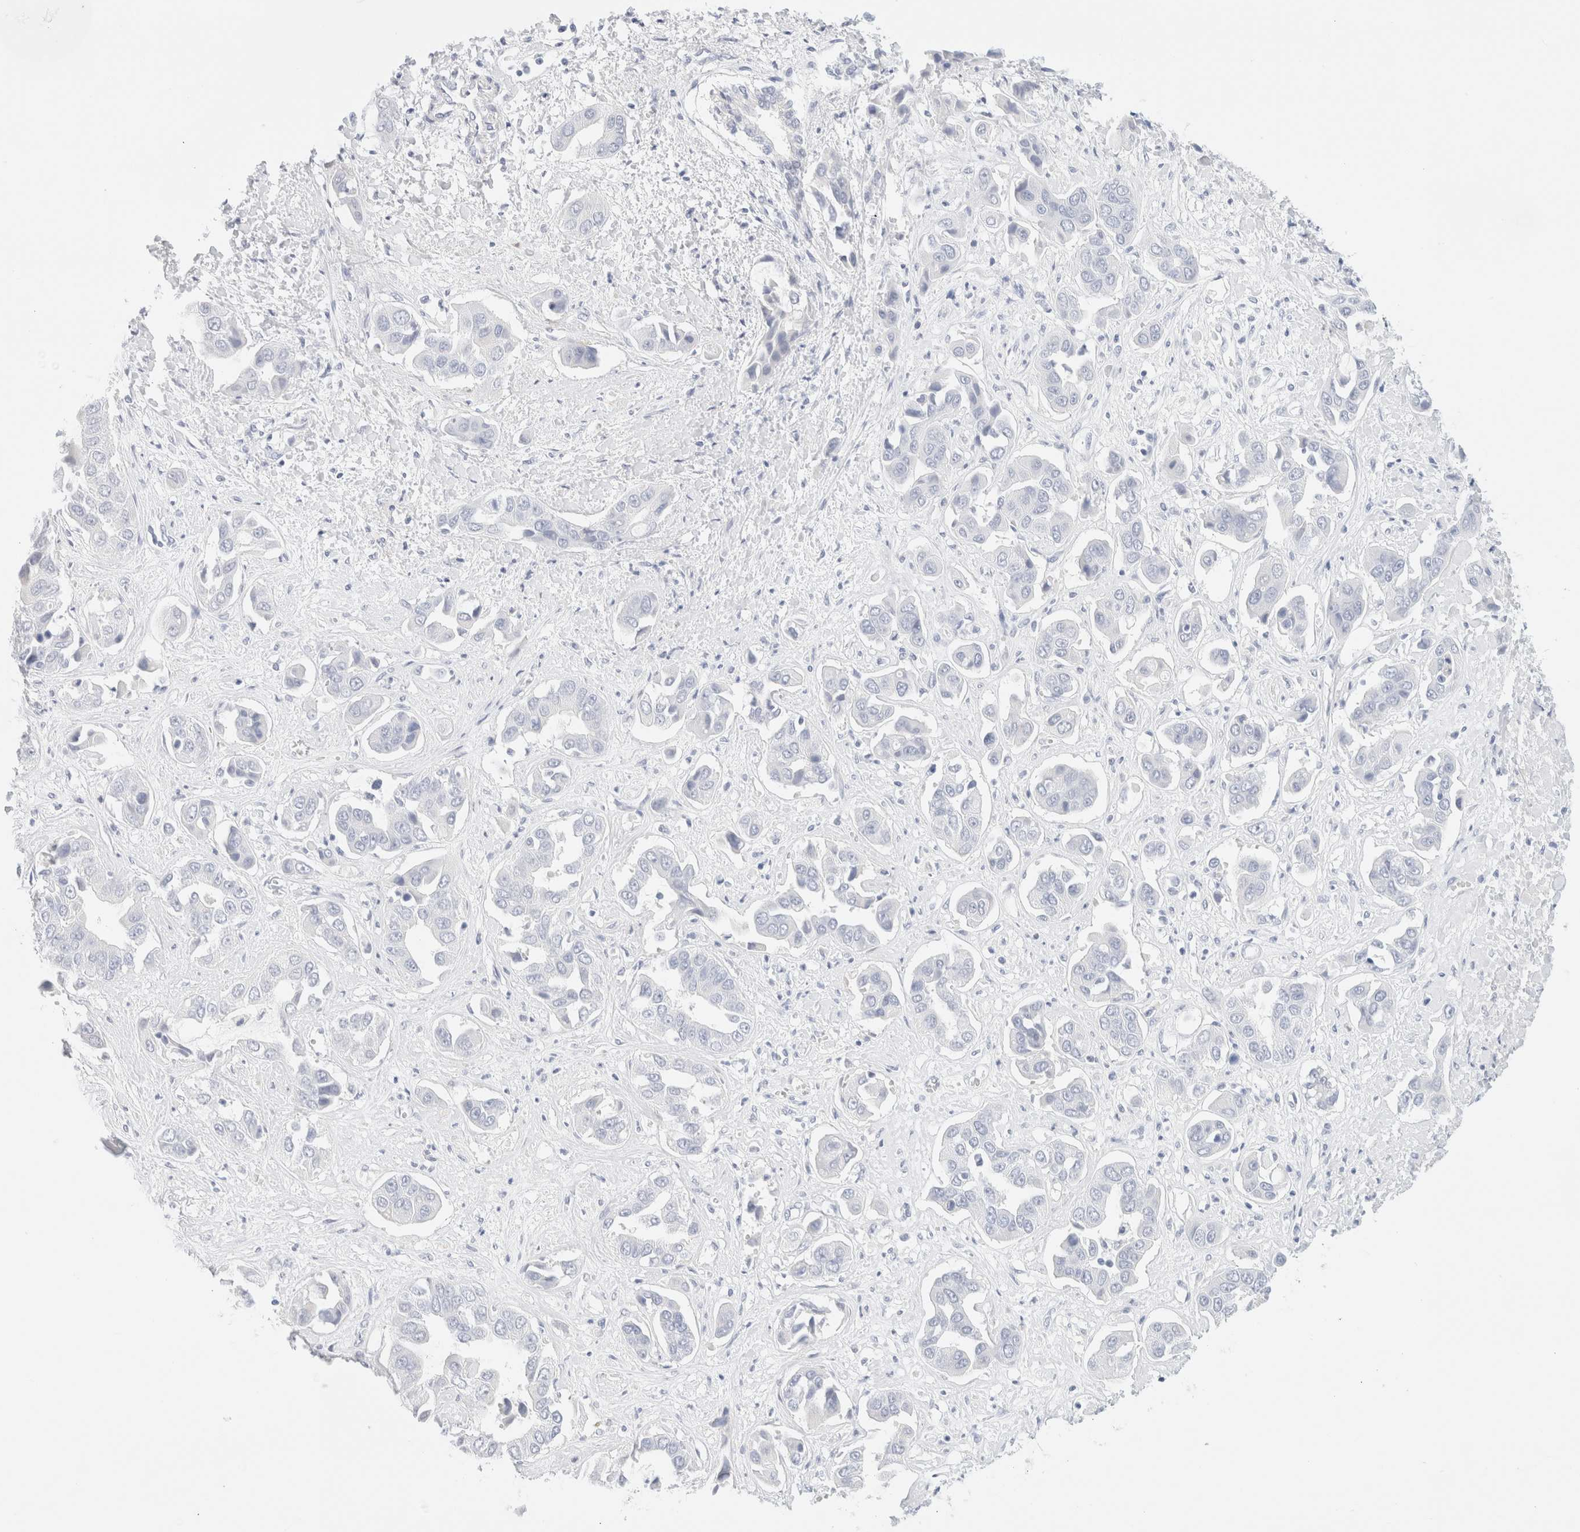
{"staining": {"intensity": "negative", "quantity": "none", "location": "none"}, "tissue": "liver cancer", "cell_type": "Tumor cells", "image_type": "cancer", "snomed": [{"axis": "morphology", "description": "Cholangiocarcinoma"}, {"axis": "topography", "description": "Liver"}], "caption": "Liver cancer (cholangiocarcinoma) stained for a protein using IHC exhibits no expression tumor cells.", "gene": "DPYS", "patient": {"sex": "female", "age": 52}}